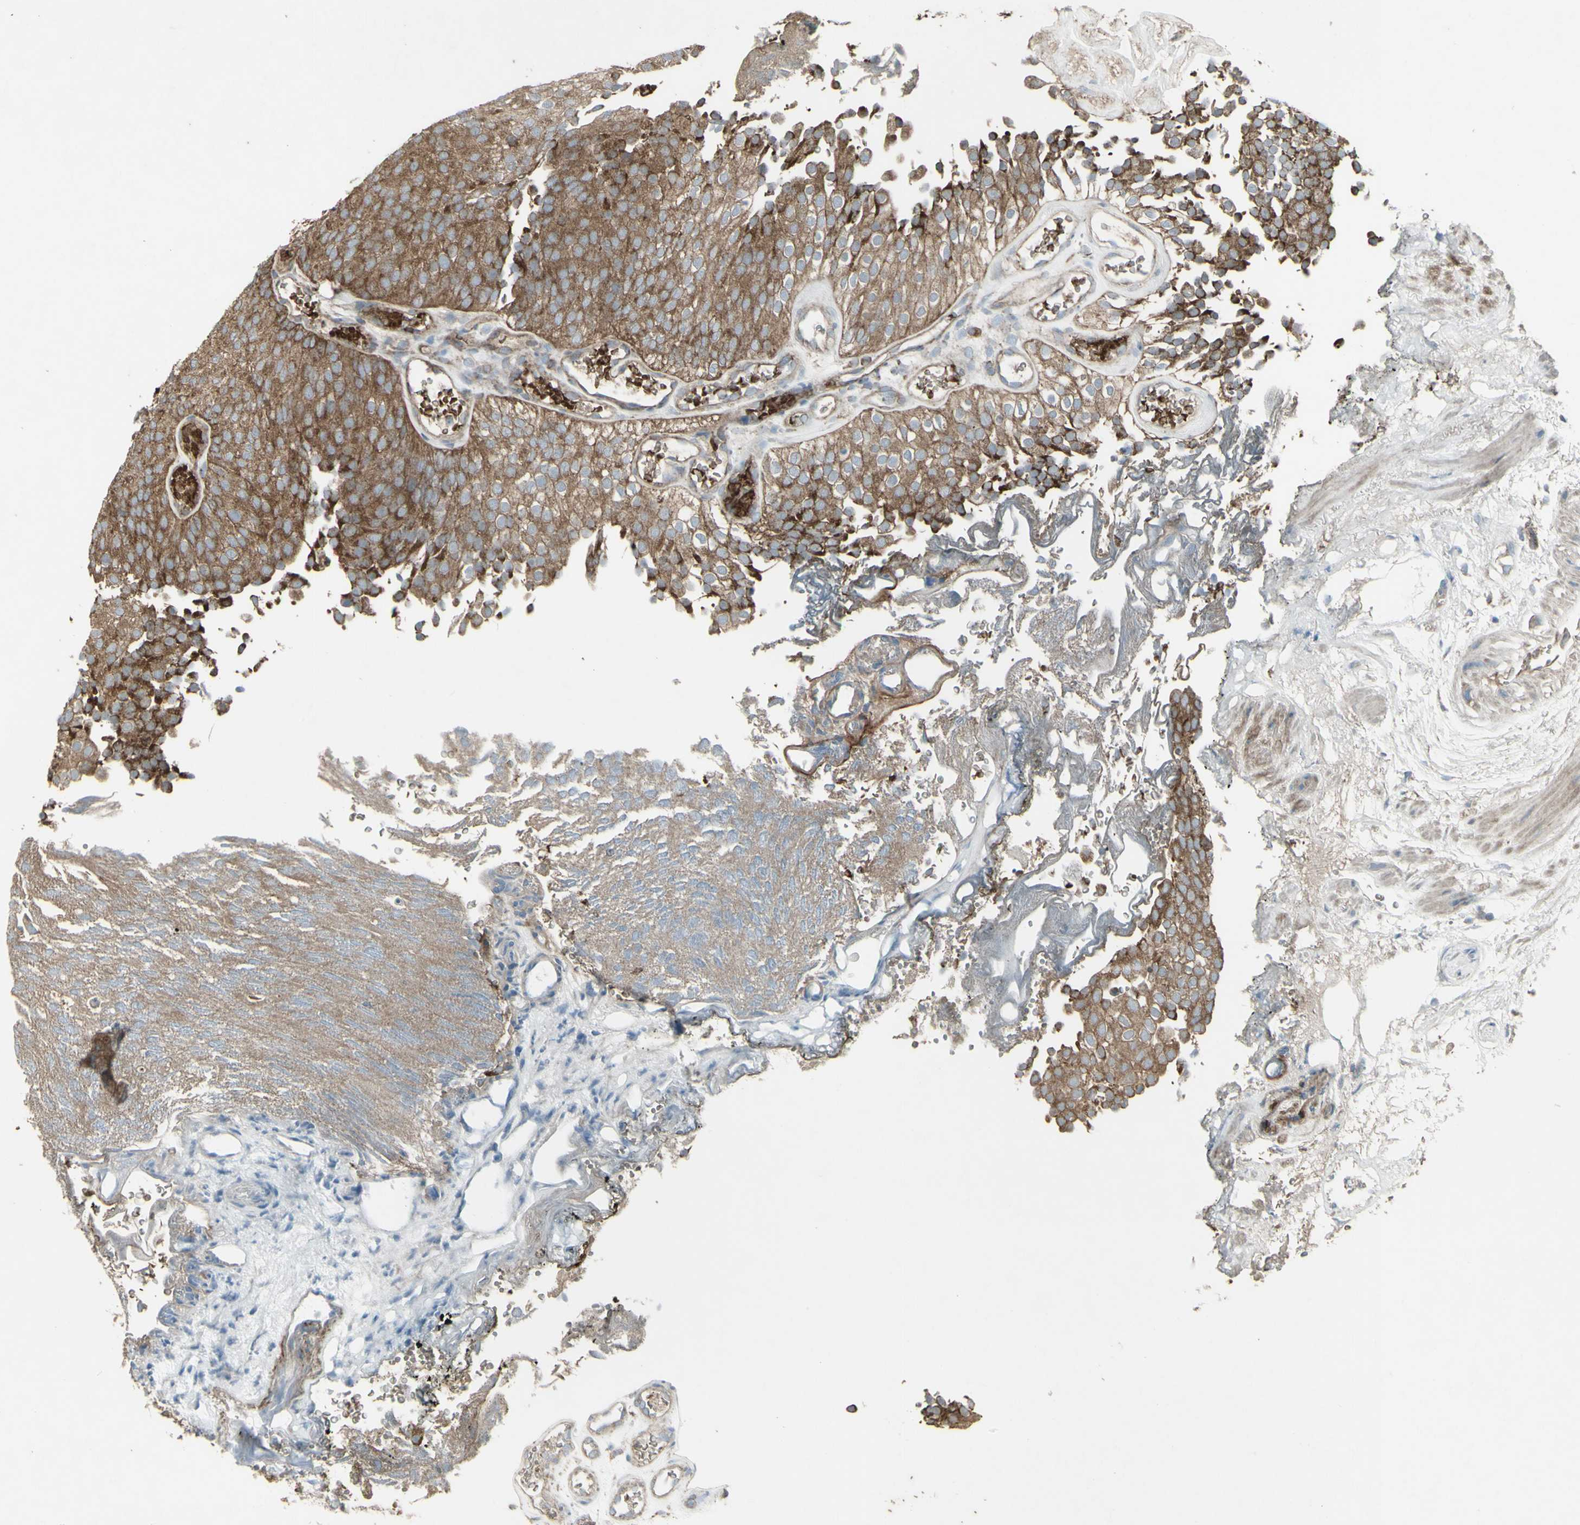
{"staining": {"intensity": "moderate", "quantity": ">75%", "location": "cytoplasmic/membranous"}, "tissue": "urothelial cancer", "cell_type": "Tumor cells", "image_type": "cancer", "snomed": [{"axis": "morphology", "description": "Urothelial carcinoma, Low grade"}, {"axis": "topography", "description": "Urinary bladder"}], "caption": "Immunohistochemistry (IHC) (DAB (3,3'-diaminobenzidine)) staining of human low-grade urothelial carcinoma shows moderate cytoplasmic/membranous protein positivity in about >75% of tumor cells. The protein of interest is stained brown, and the nuclei are stained in blue (DAB (3,3'-diaminobenzidine) IHC with brightfield microscopy, high magnification).", "gene": "SHC1", "patient": {"sex": "male", "age": 78}}